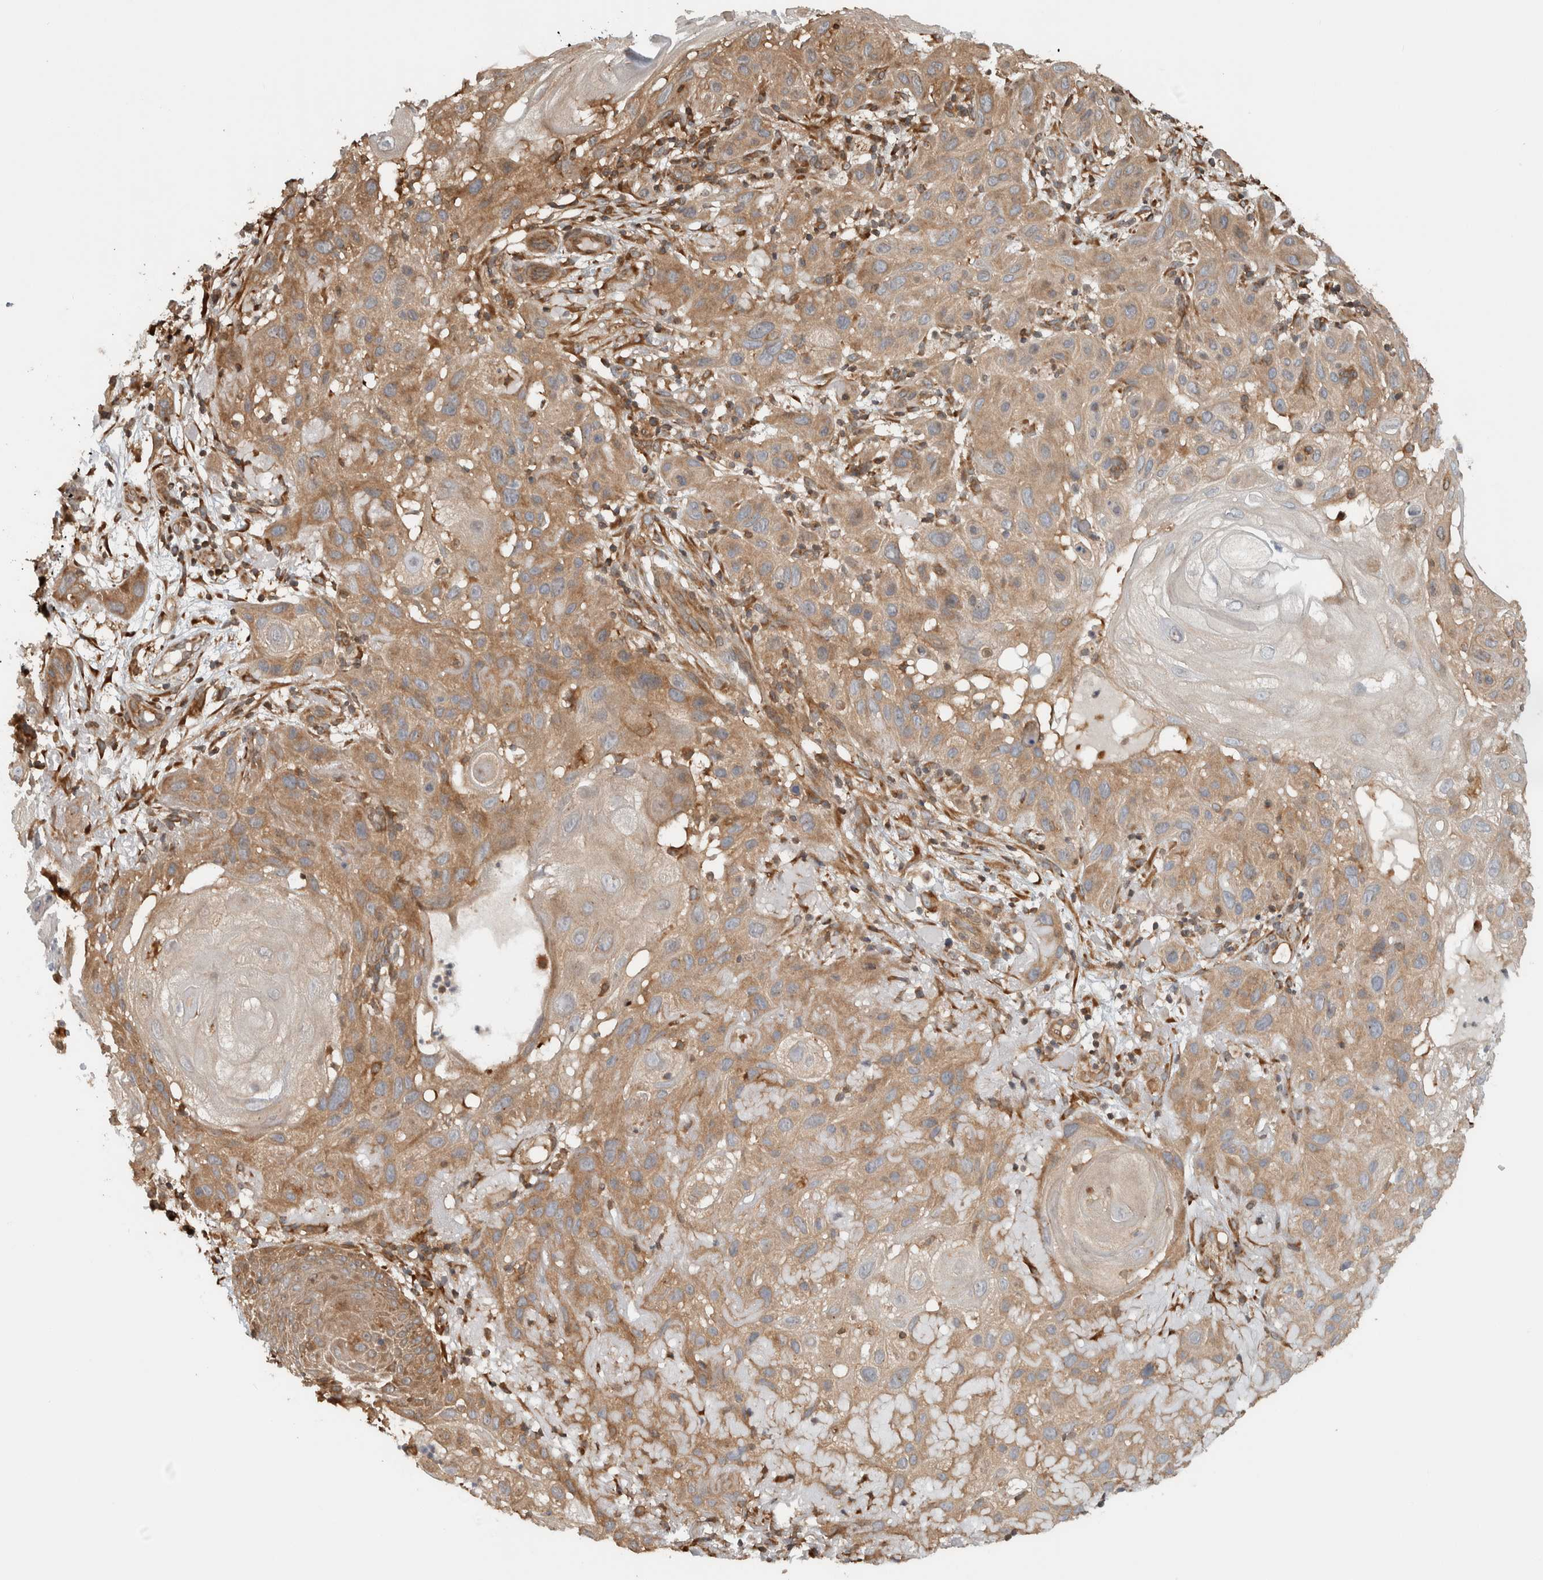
{"staining": {"intensity": "moderate", "quantity": ">75%", "location": "cytoplasmic/membranous"}, "tissue": "skin cancer", "cell_type": "Tumor cells", "image_type": "cancer", "snomed": [{"axis": "morphology", "description": "Squamous cell carcinoma, NOS"}, {"axis": "topography", "description": "Skin"}], "caption": "Human skin squamous cell carcinoma stained with a protein marker demonstrates moderate staining in tumor cells.", "gene": "CNTROB", "patient": {"sex": "female", "age": 96}}